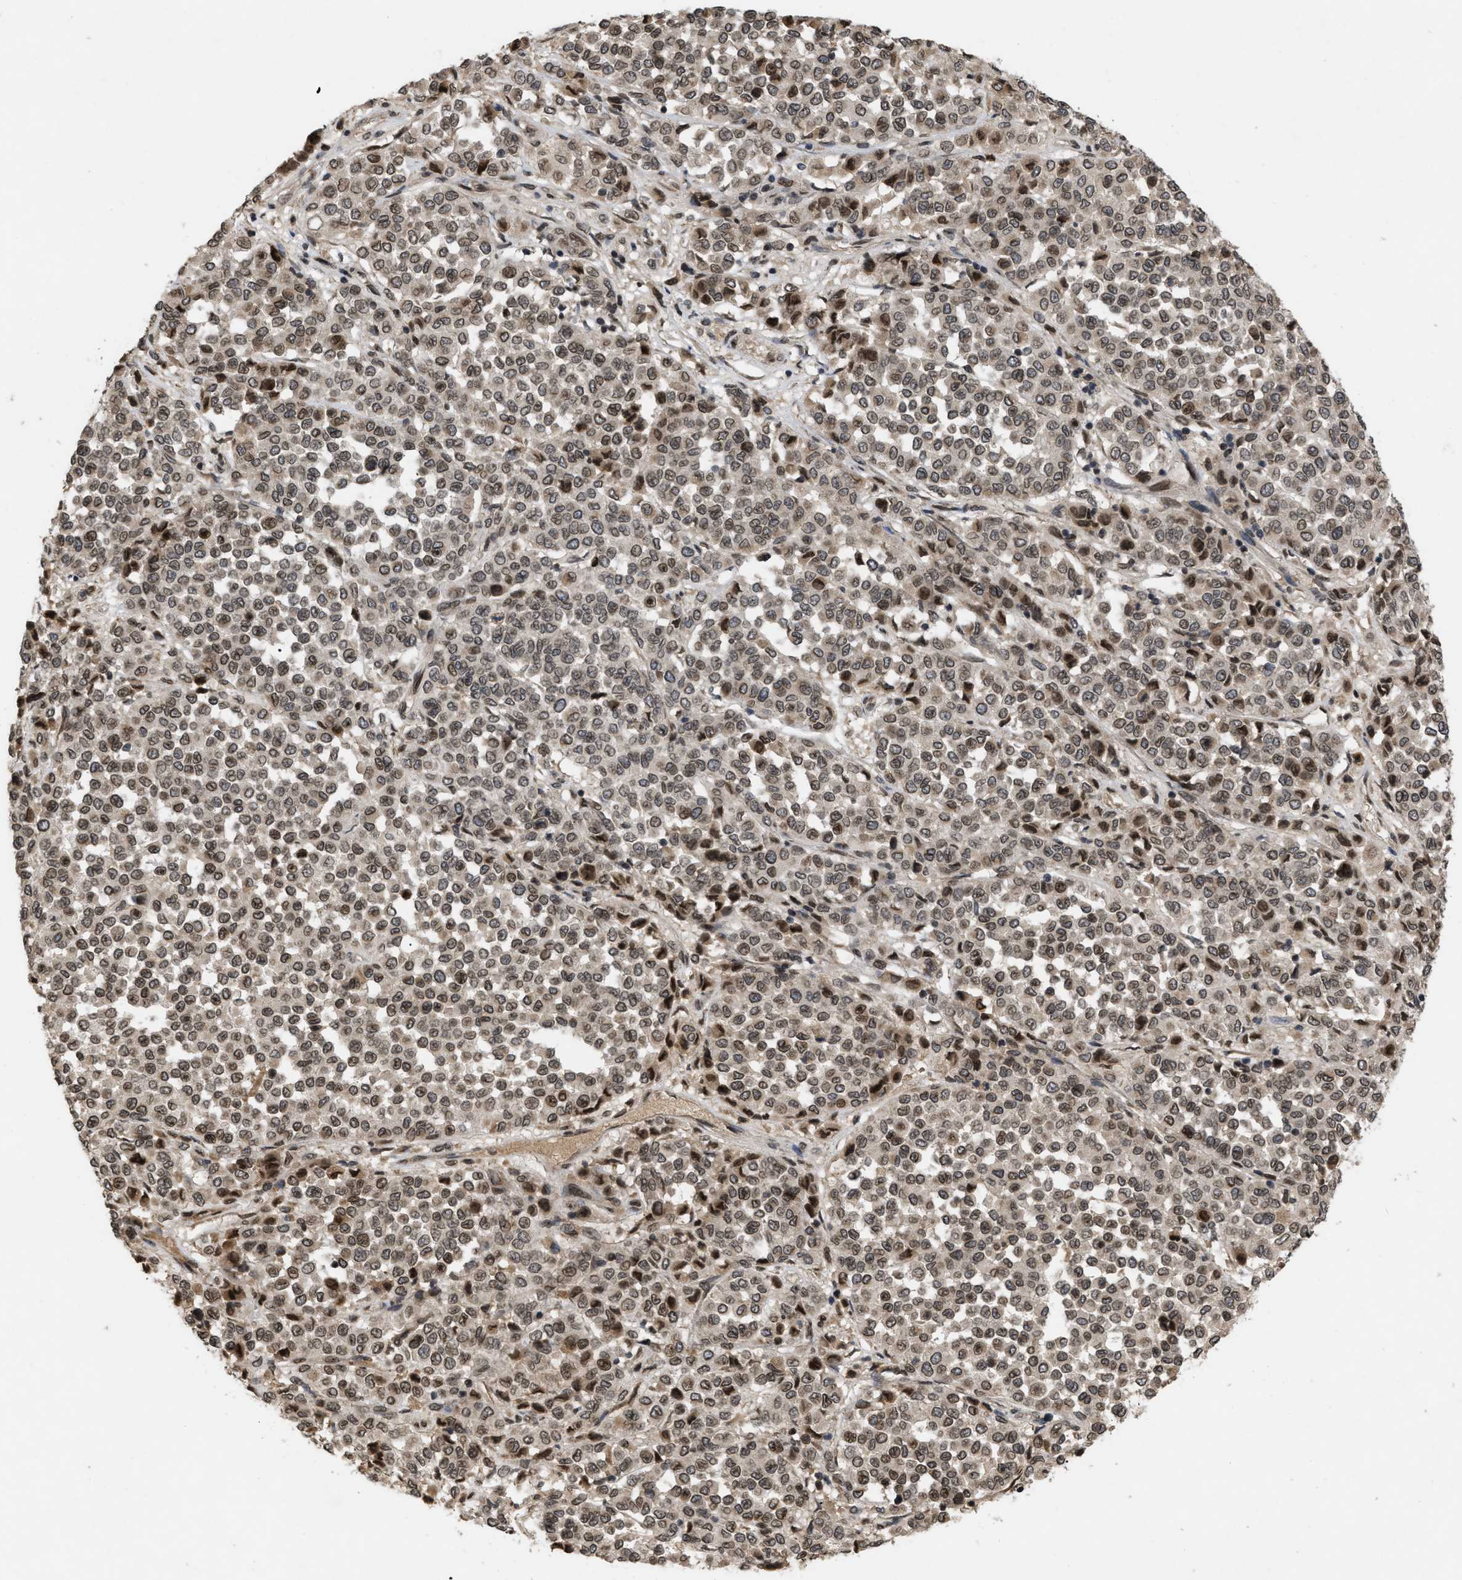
{"staining": {"intensity": "weak", "quantity": ">75%", "location": "nuclear"}, "tissue": "melanoma", "cell_type": "Tumor cells", "image_type": "cancer", "snomed": [{"axis": "morphology", "description": "Malignant melanoma, Metastatic site"}, {"axis": "topography", "description": "Pancreas"}], "caption": "Malignant melanoma (metastatic site) tissue reveals weak nuclear expression in about >75% of tumor cells Ihc stains the protein of interest in brown and the nuclei are stained blue.", "gene": "CRY1", "patient": {"sex": "female", "age": 30}}